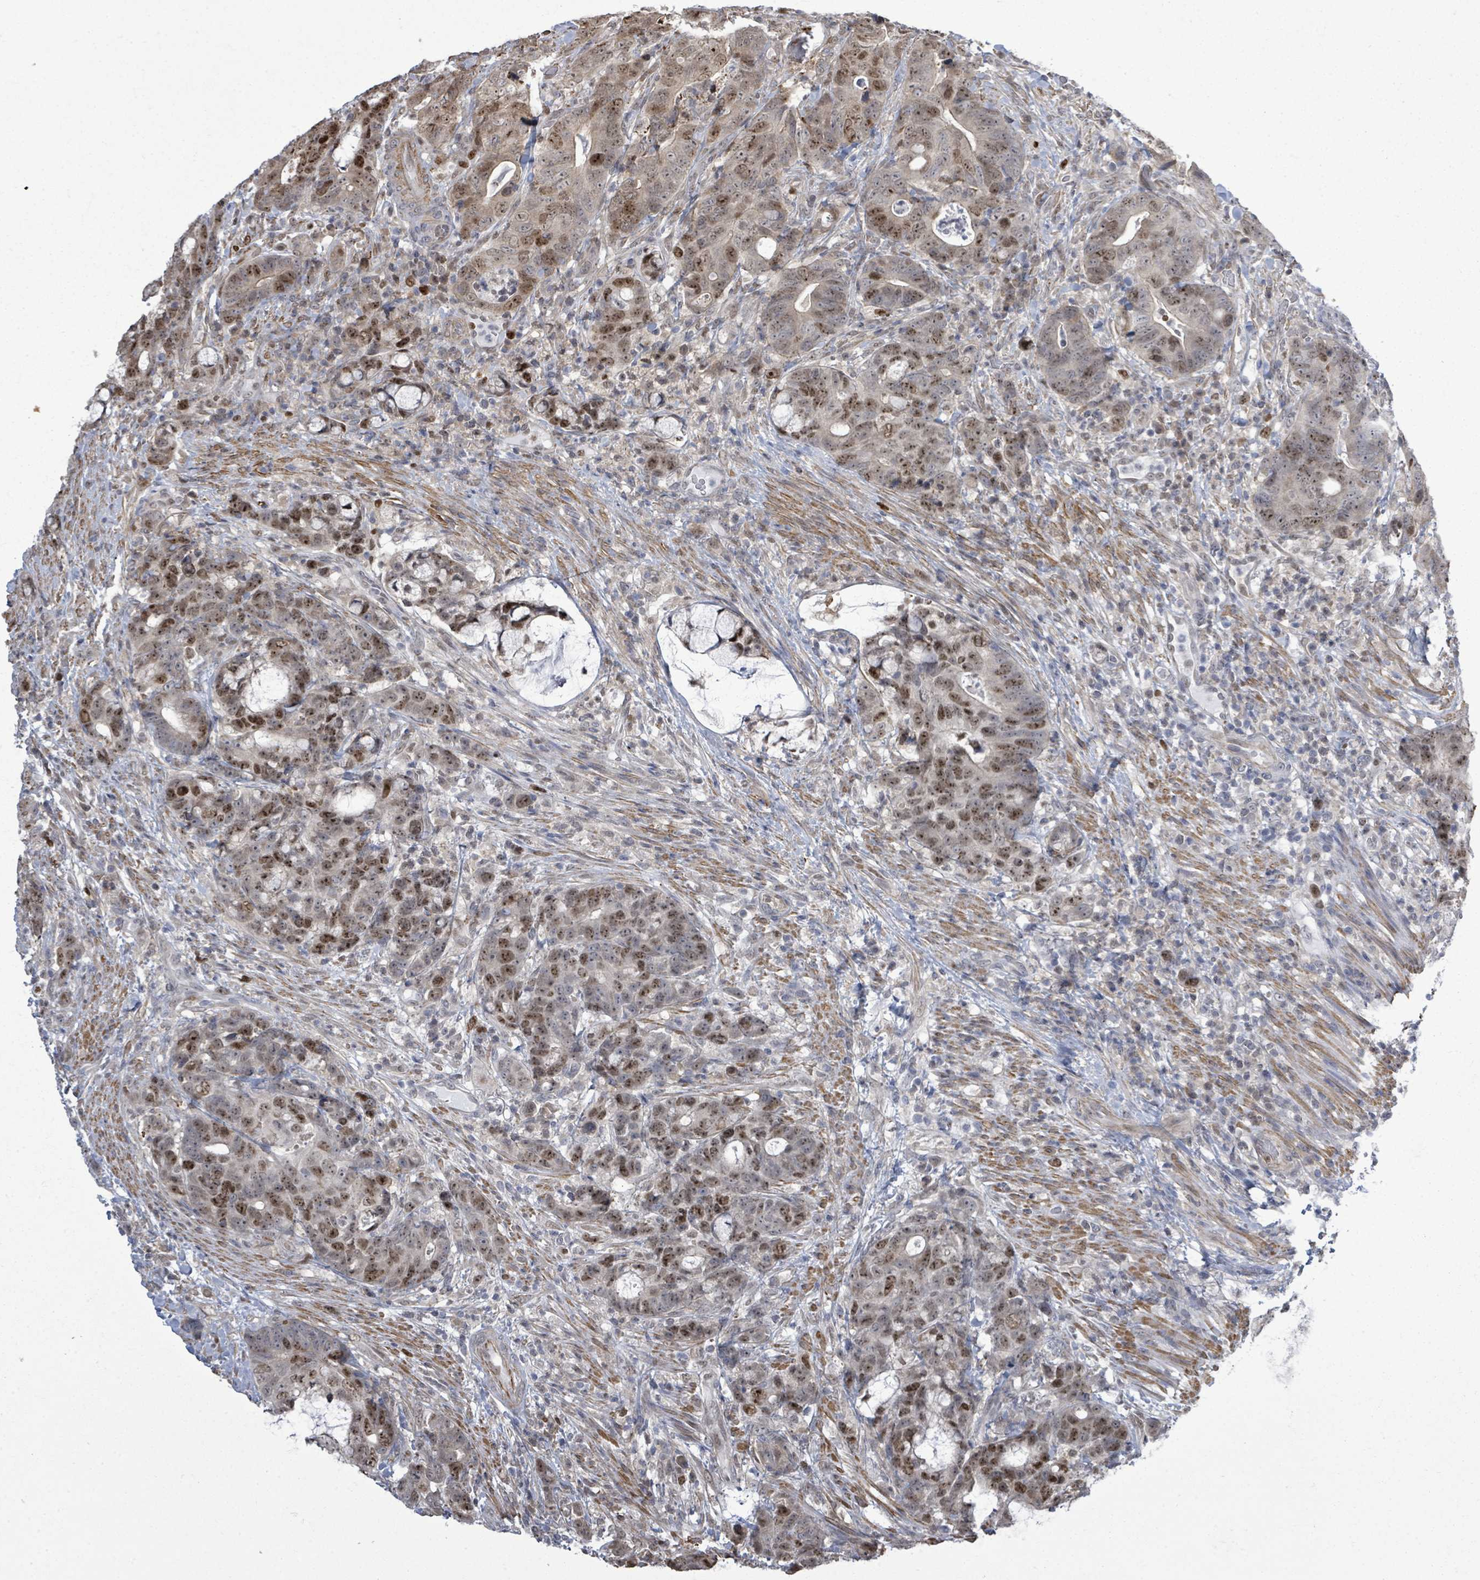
{"staining": {"intensity": "moderate", "quantity": ">75%", "location": "nuclear"}, "tissue": "colorectal cancer", "cell_type": "Tumor cells", "image_type": "cancer", "snomed": [{"axis": "morphology", "description": "Adenocarcinoma, NOS"}, {"axis": "topography", "description": "Colon"}], "caption": "DAB immunohistochemical staining of human colorectal adenocarcinoma exhibits moderate nuclear protein positivity in approximately >75% of tumor cells. Immunohistochemistry stains the protein in brown and the nuclei are stained blue.", "gene": "PAPSS1", "patient": {"sex": "female", "age": 82}}